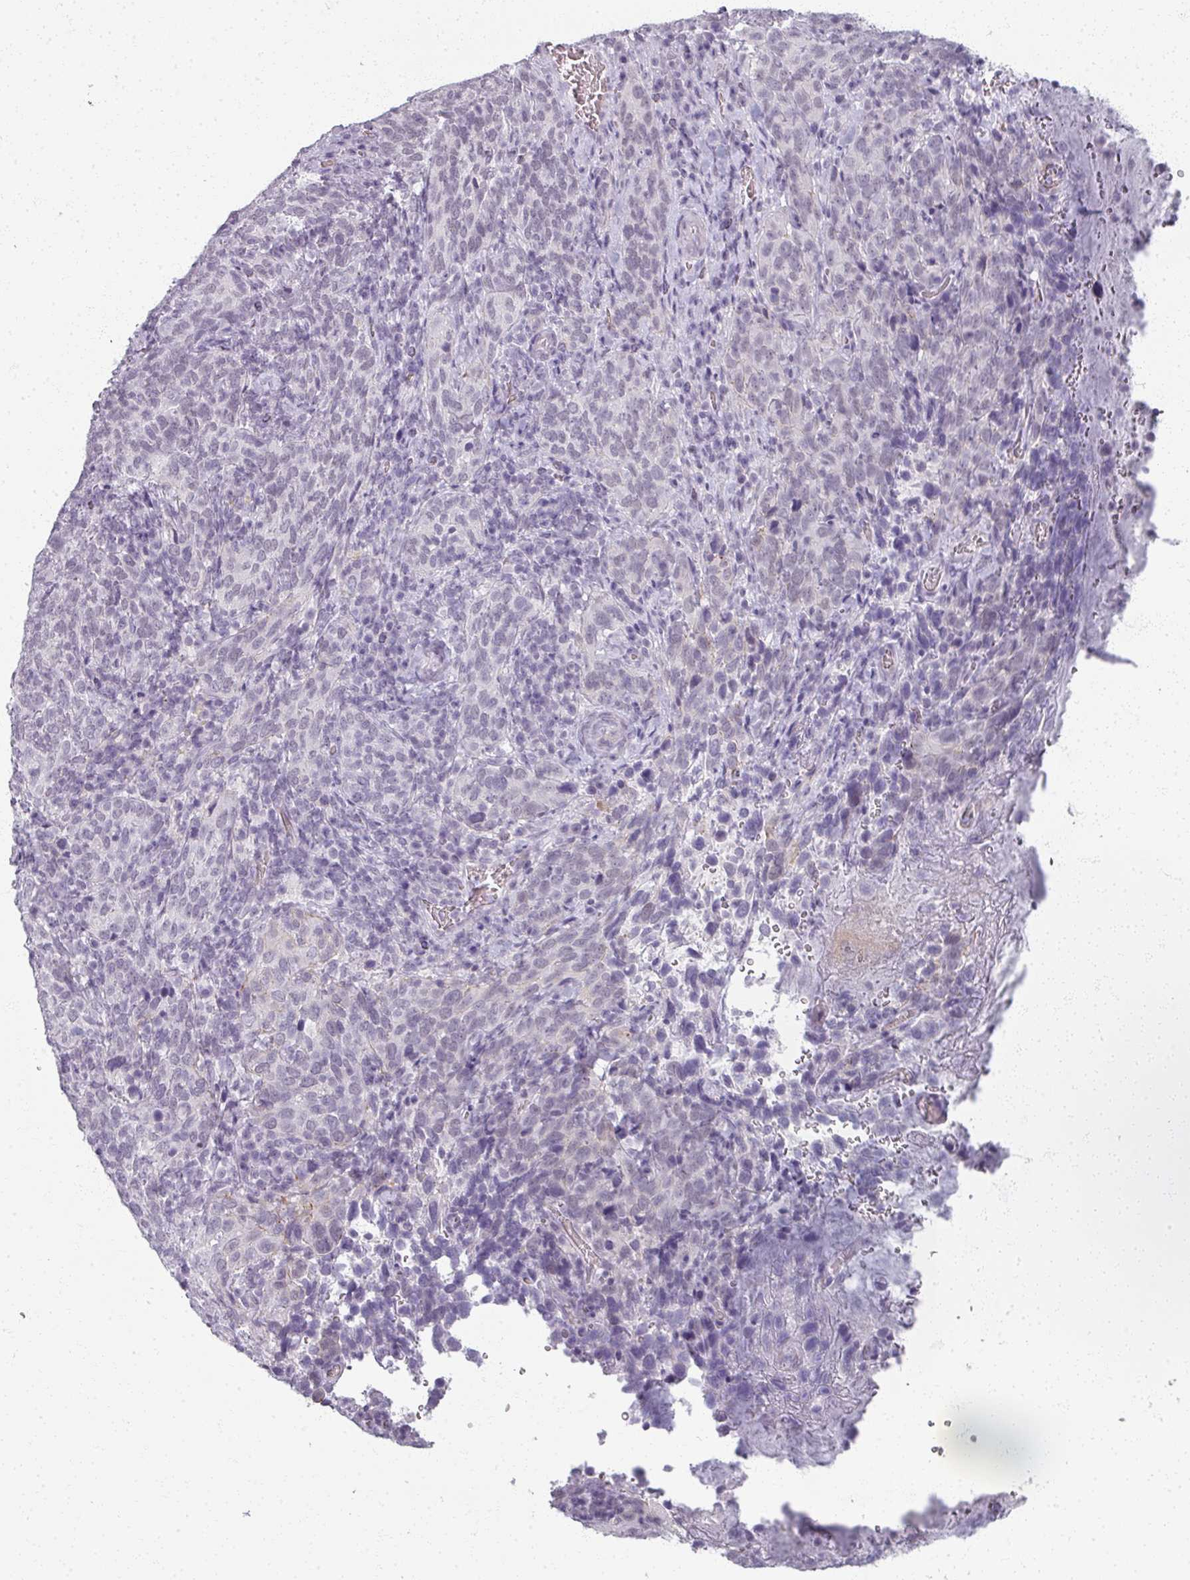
{"staining": {"intensity": "negative", "quantity": "none", "location": "none"}, "tissue": "cervical cancer", "cell_type": "Tumor cells", "image_type": "cancer", "snomed": [{"axis": "morphology", "description": "Squamous cell carcinoma, NOS"}, {"axis": "topography", "description": "Cervix"}], "caption": "There is no significant positivity in tumor cells of squamous cell carcinoma (cervical).", "gene": "RFPL2", "patient": {"sex": "female", "age": 51}}